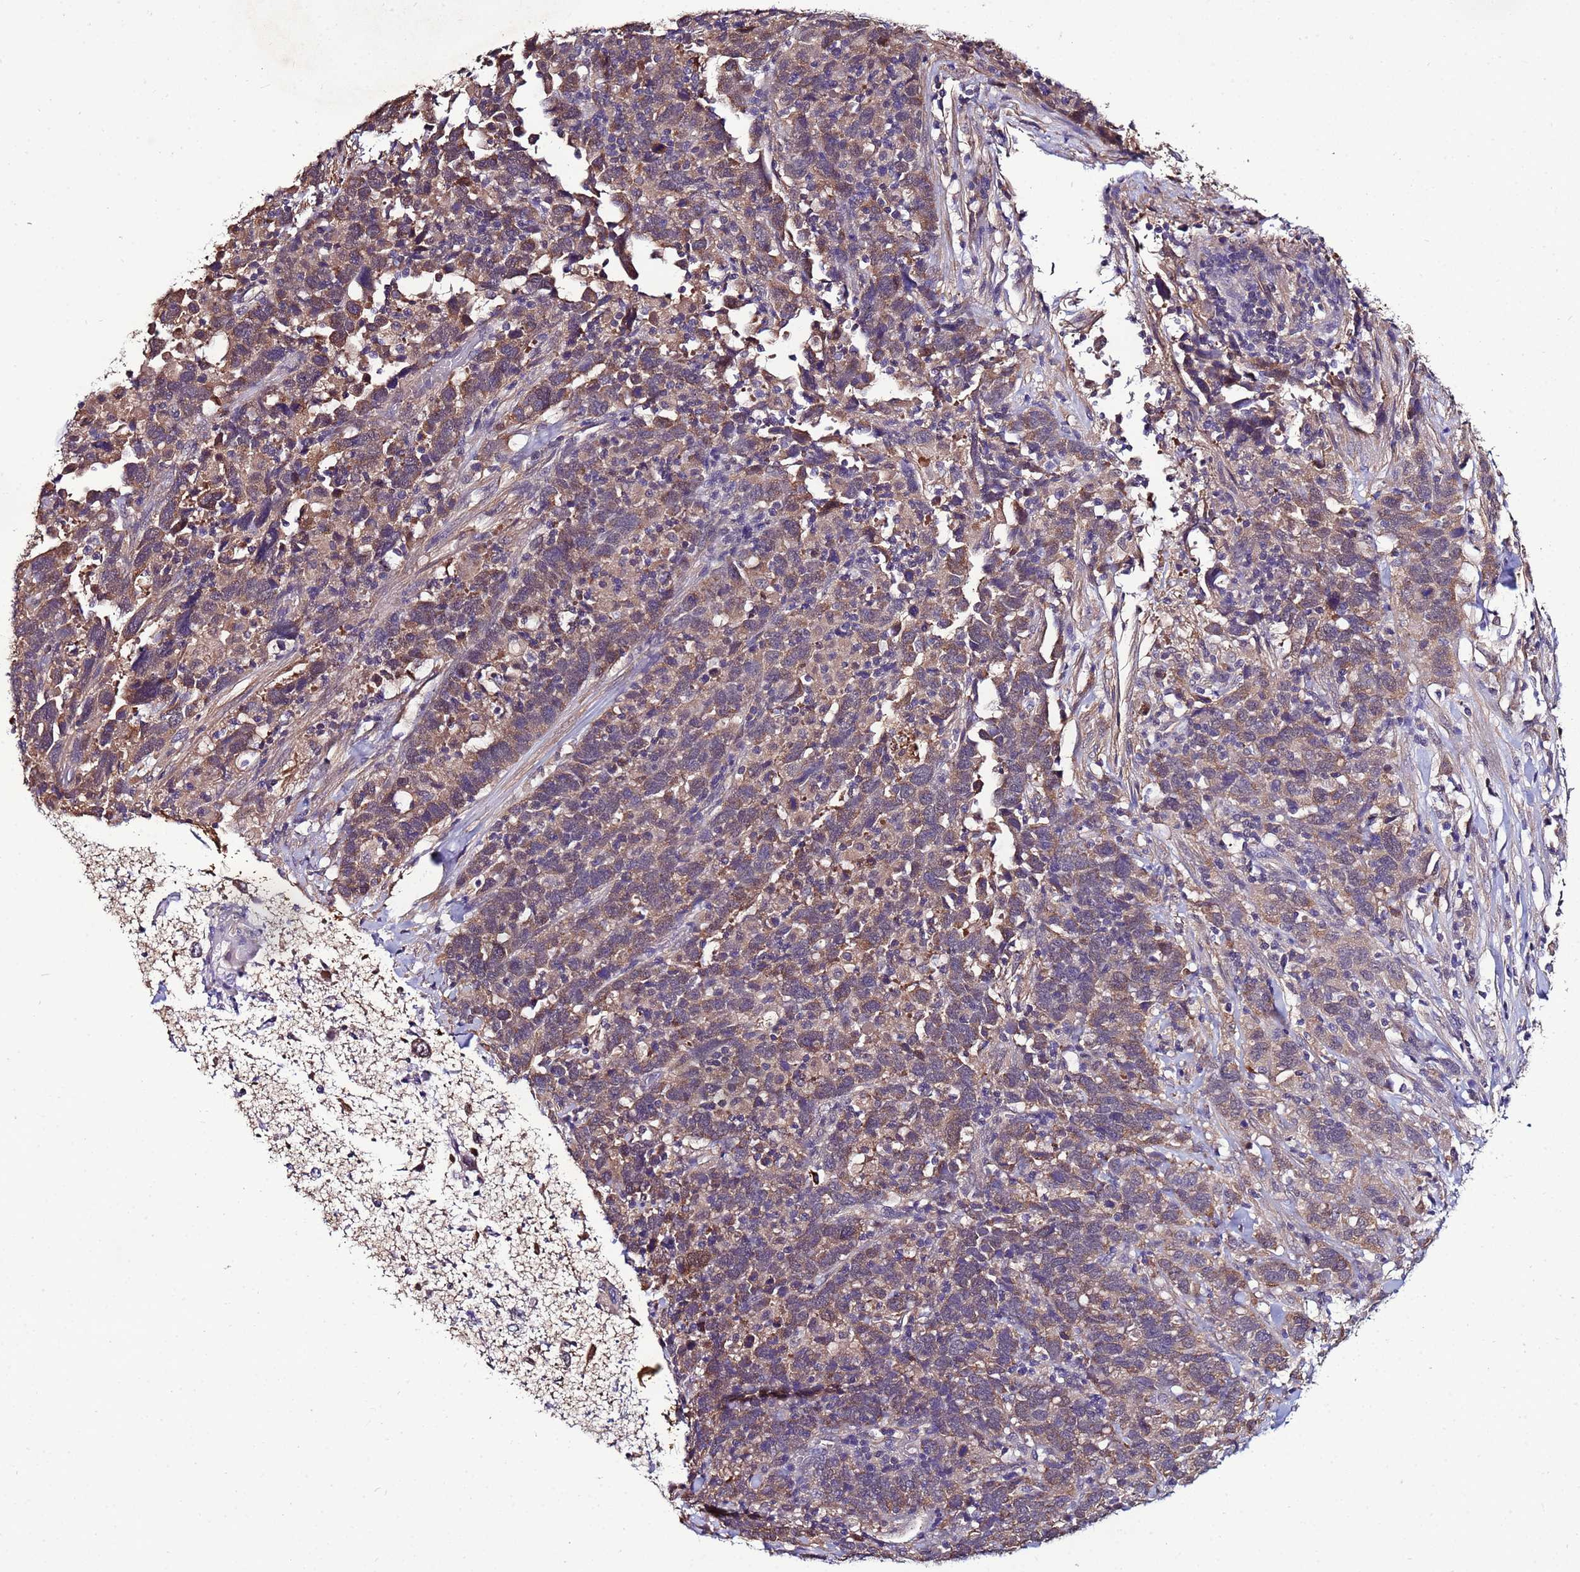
{"staining": {"intensity": "moderate", "quantity": ">75%", "location": "cytoplasmic/membranous"}, "tissue": "urothelial cancer", "cell_type": "Tumor cells", "image_type": "cancer", "snomed": [{"axis": "morphology", "description": "Urothelial carcinoma, High grade"}, {"axis": "topography", "description": "Urinary bladder"}], "caption": "A brown stain labels moderate cytoplasmic/membranous positivity of a protein in human urothelial cancer tumor cells. Nuclei are stained in blue.", "gene": "NAXE", "patient": {"sex": "male", "age": 61}}